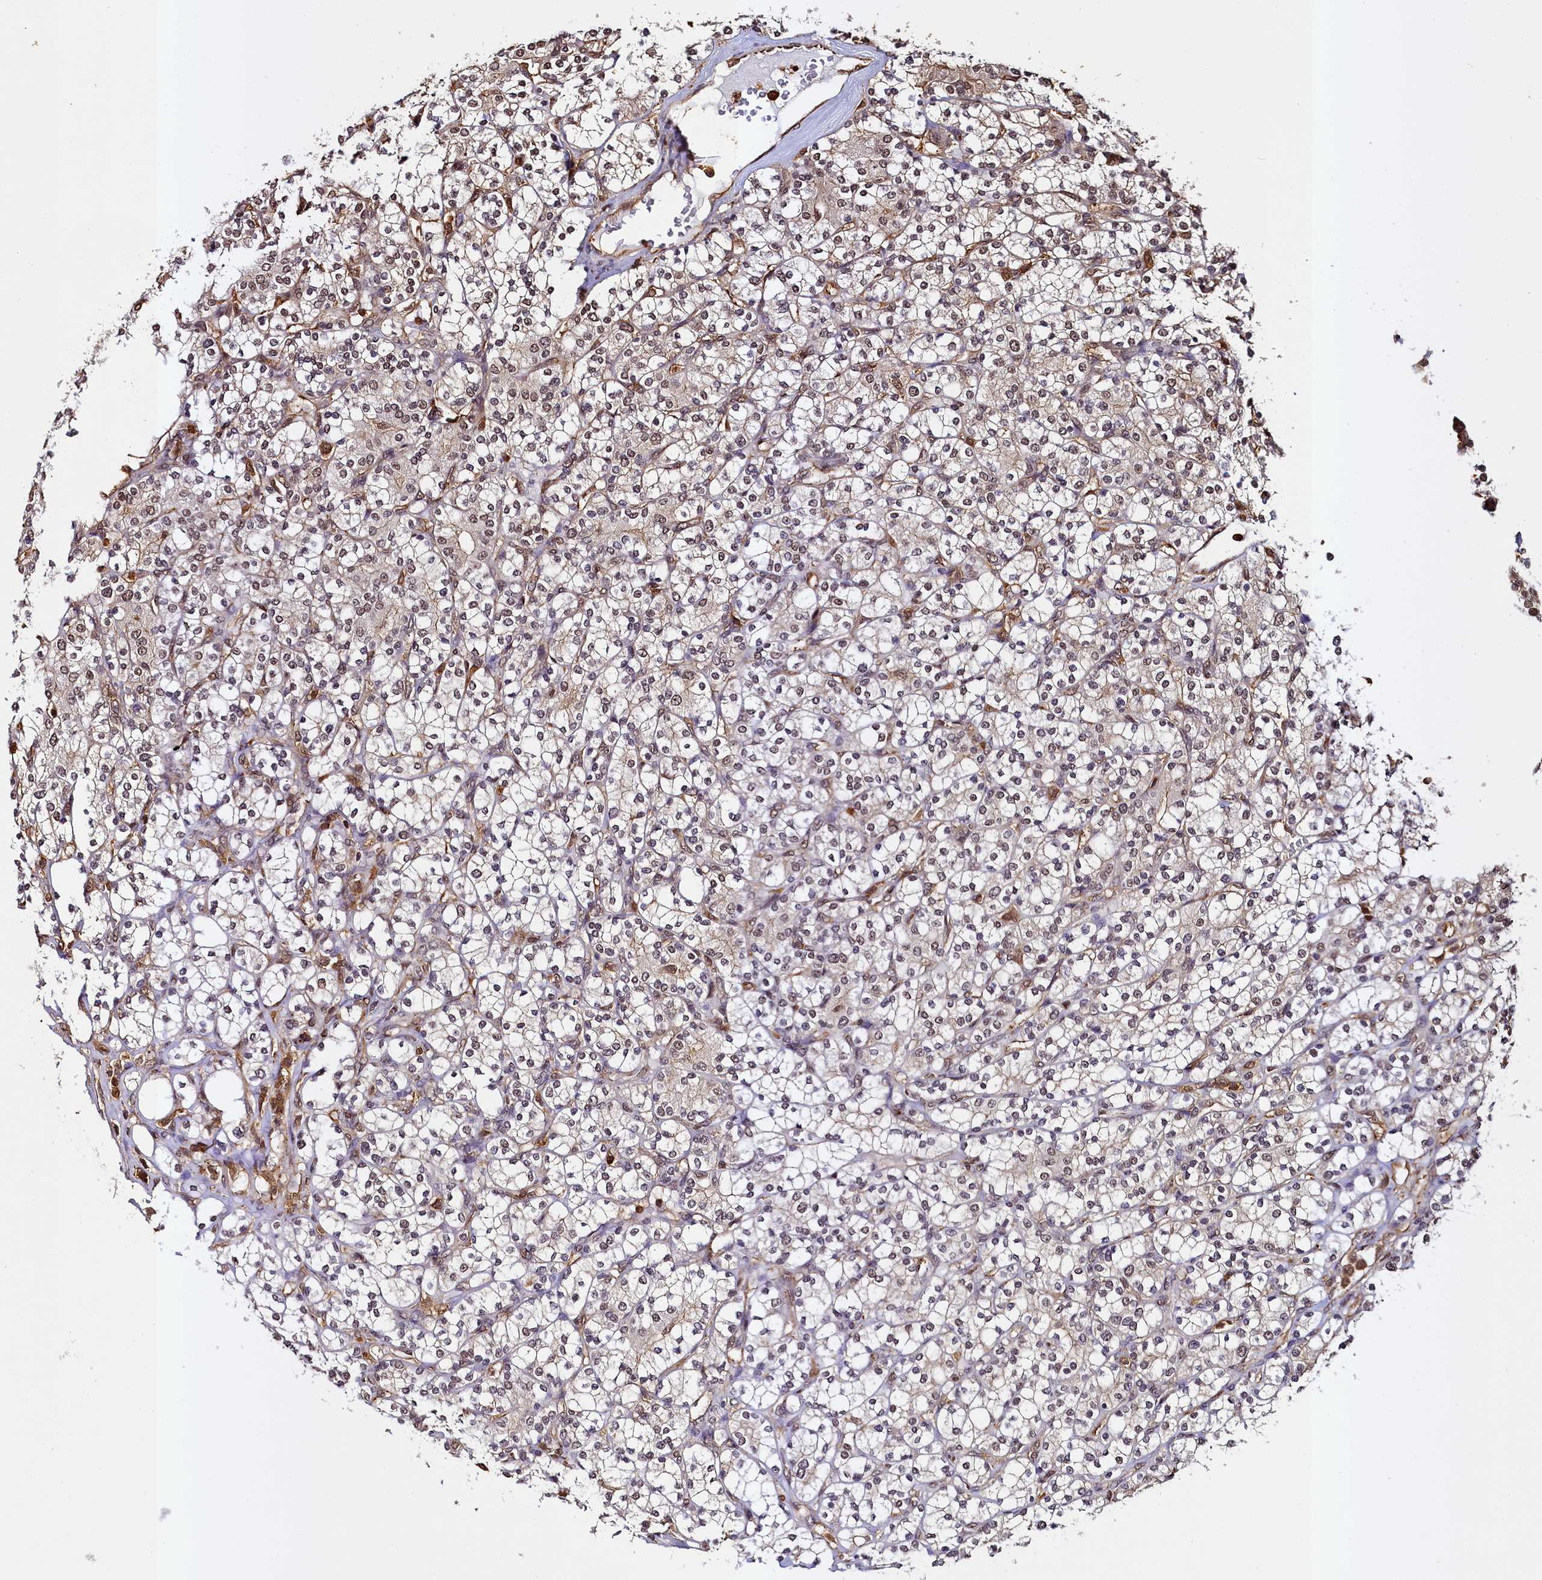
{"staining": {"intensity": "moderate", "quantity": "<25%", "location": "nuclear"}, "tissue": "renal cancer", "cell_type": "Tumor cells", "image_type": "cancer", "snomed": [{"axis": "morphology", "description": "Adenocarcinoma, NOS"}, {"axis": "topography", "description": "Kidney"}], "caption": "Tumor cells exhibit low levels of moderate nuclear staining in approximately <25% of cells in adenocarcinoma (renal).", "gene": "PPP4C", "patient": {"sex": "male", "age": 77}}